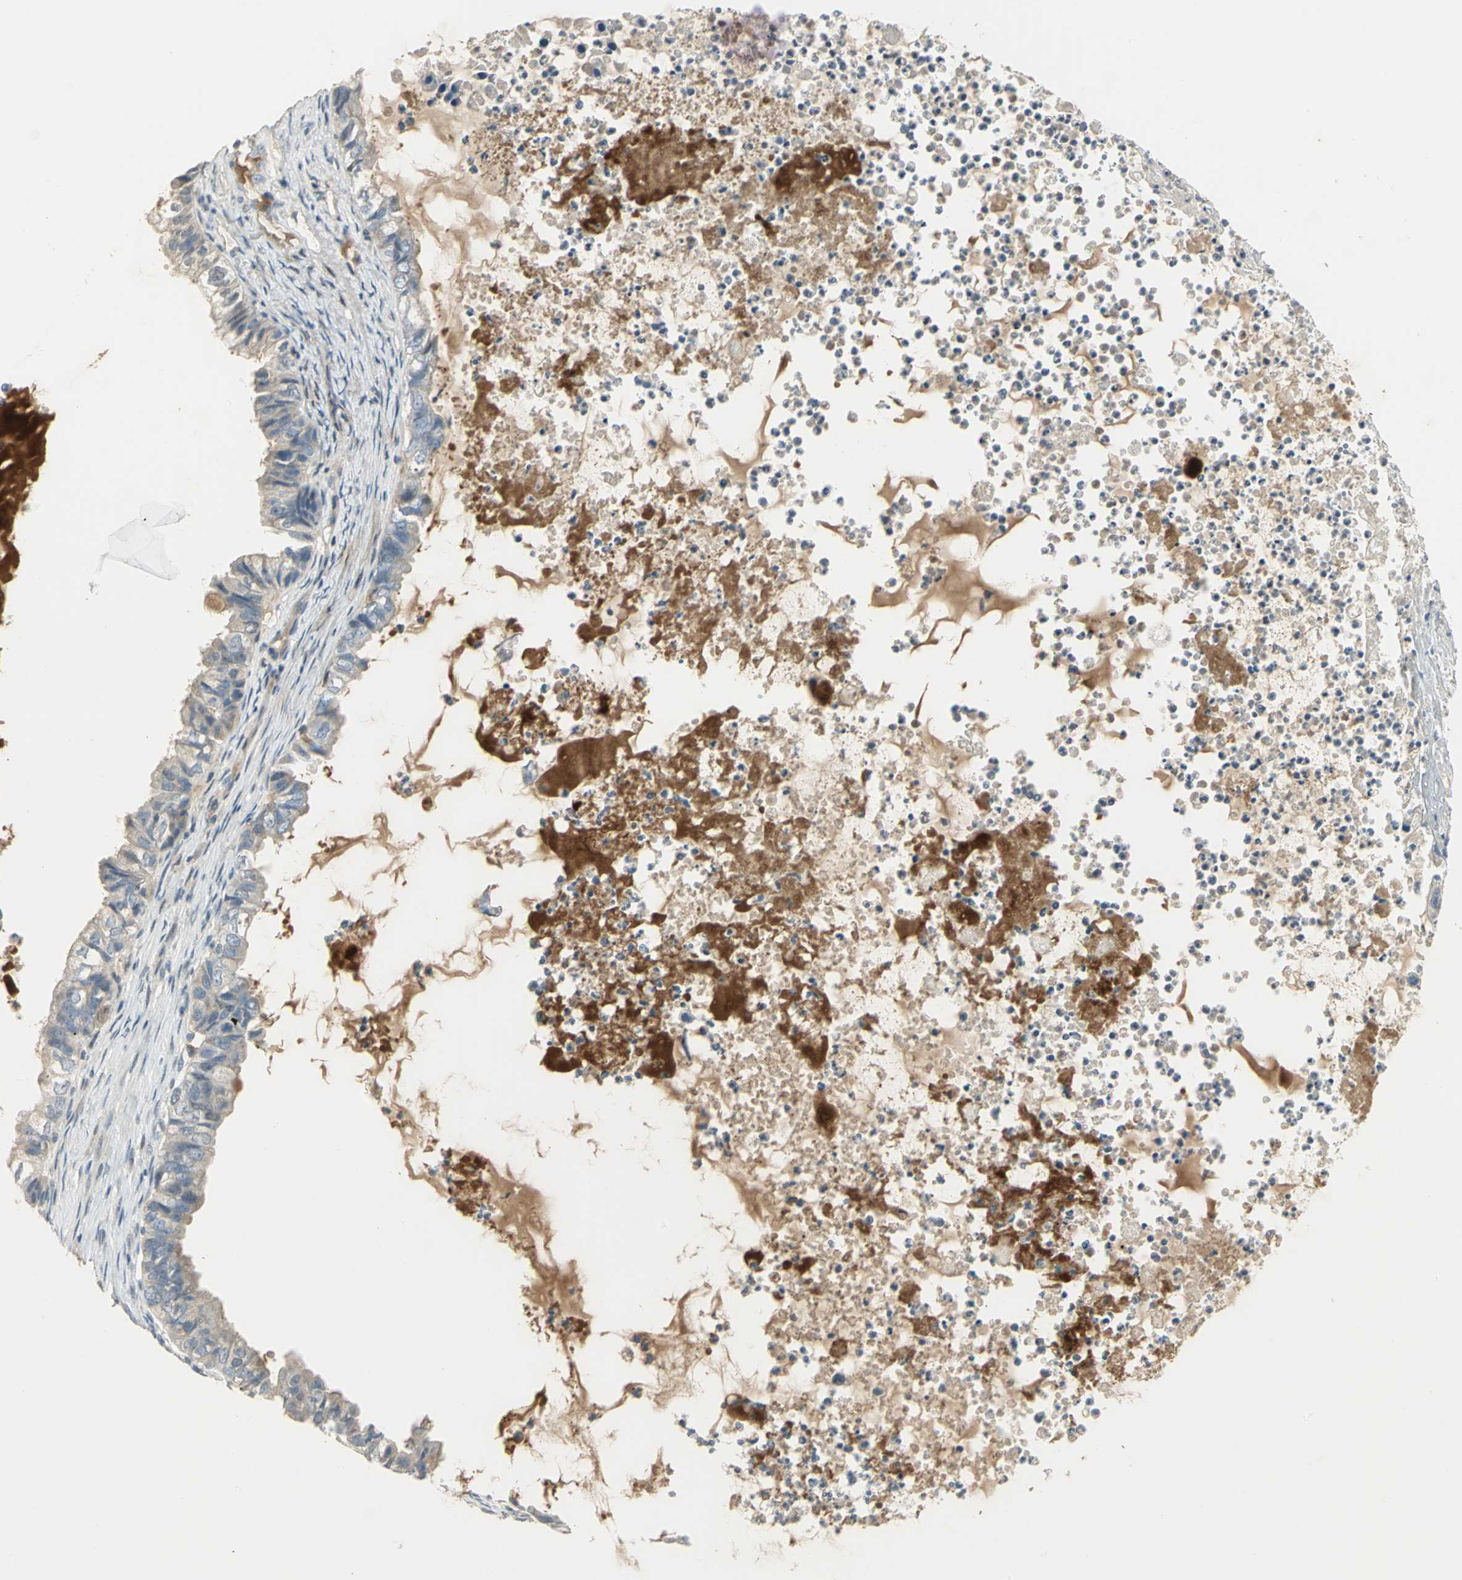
{"staining": {"intensity": "weak", "quantity": "<25%", "location": "cytoplasmic/membranous"}, "tissue": "ovarian cancer", "cell_type": "Tumor cells", "image_type": "cancer", "snomed": [{"axis": "morphology", "description": "Cystadenocarcinoma, mucinous, NOS"}, {"axis": "topography", "description": "Ovary"}], "caption": "This micrograph is of ovarian cancer (mucinous cystadenocarcinoma) stained with immunohistochemistry (IHC) to label a protein in brown with the nuclei are counter-stained blue. There is no expression in tumor cells.", "gene": "PROC", "patient": {"sex": "female", "age": 80}}